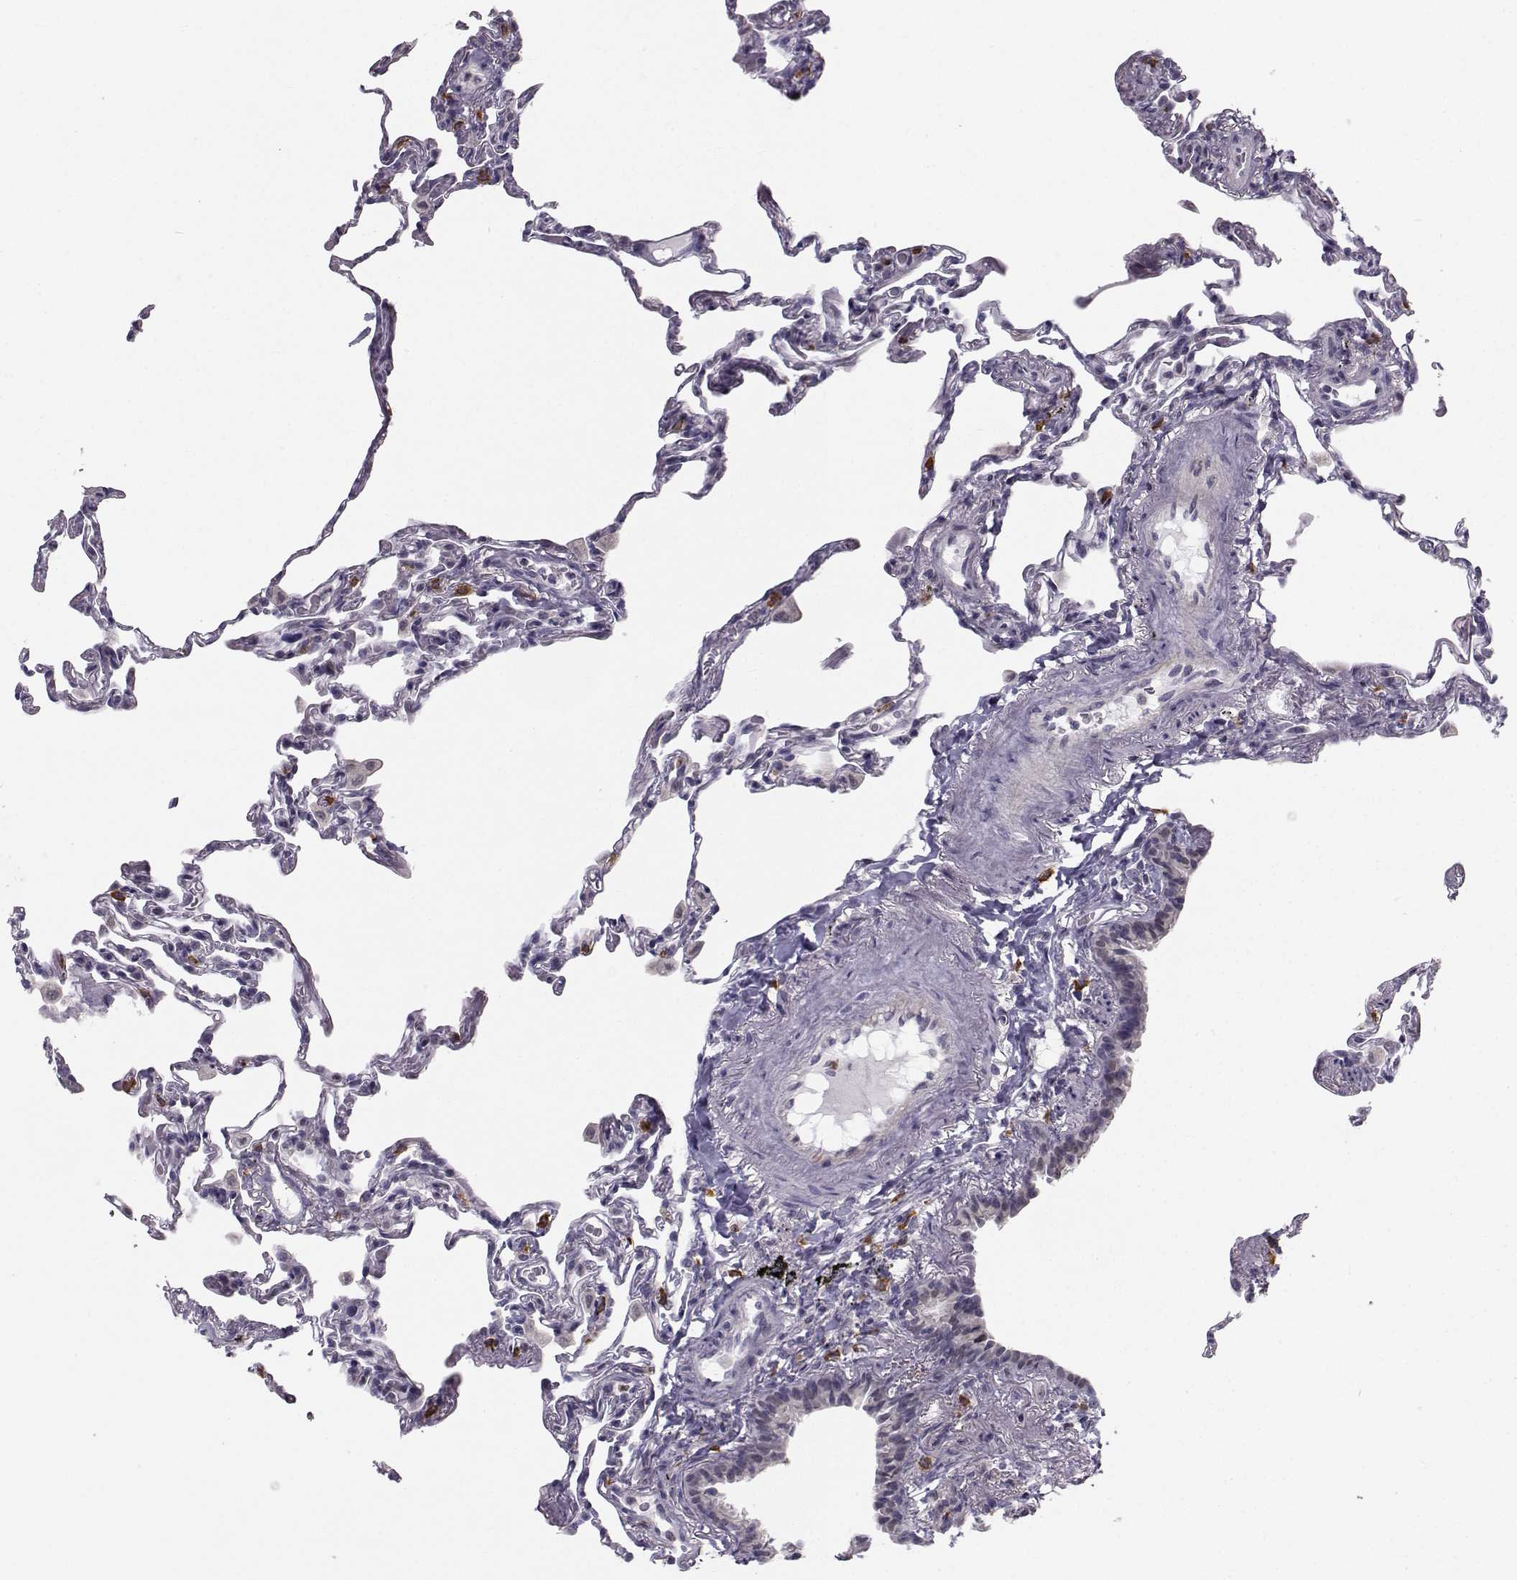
{"staining": {"intensity": "negative", "quantity": "none", "location": "none"}, "tissue": "lung", "cell_type": "Alveolar cells", "image_type": "normal", "snomed": [{"axis": "morphology", "description": "Normal tissue, NOS"}, {"axis": "topography", "description": "Lung"}], "caption": "Alveolar cells show no significant protein positivity in benign lung. Nuclei are stained in blue.", "gene": "LRP8", "patient": {"sex": "female", "age": 57}}